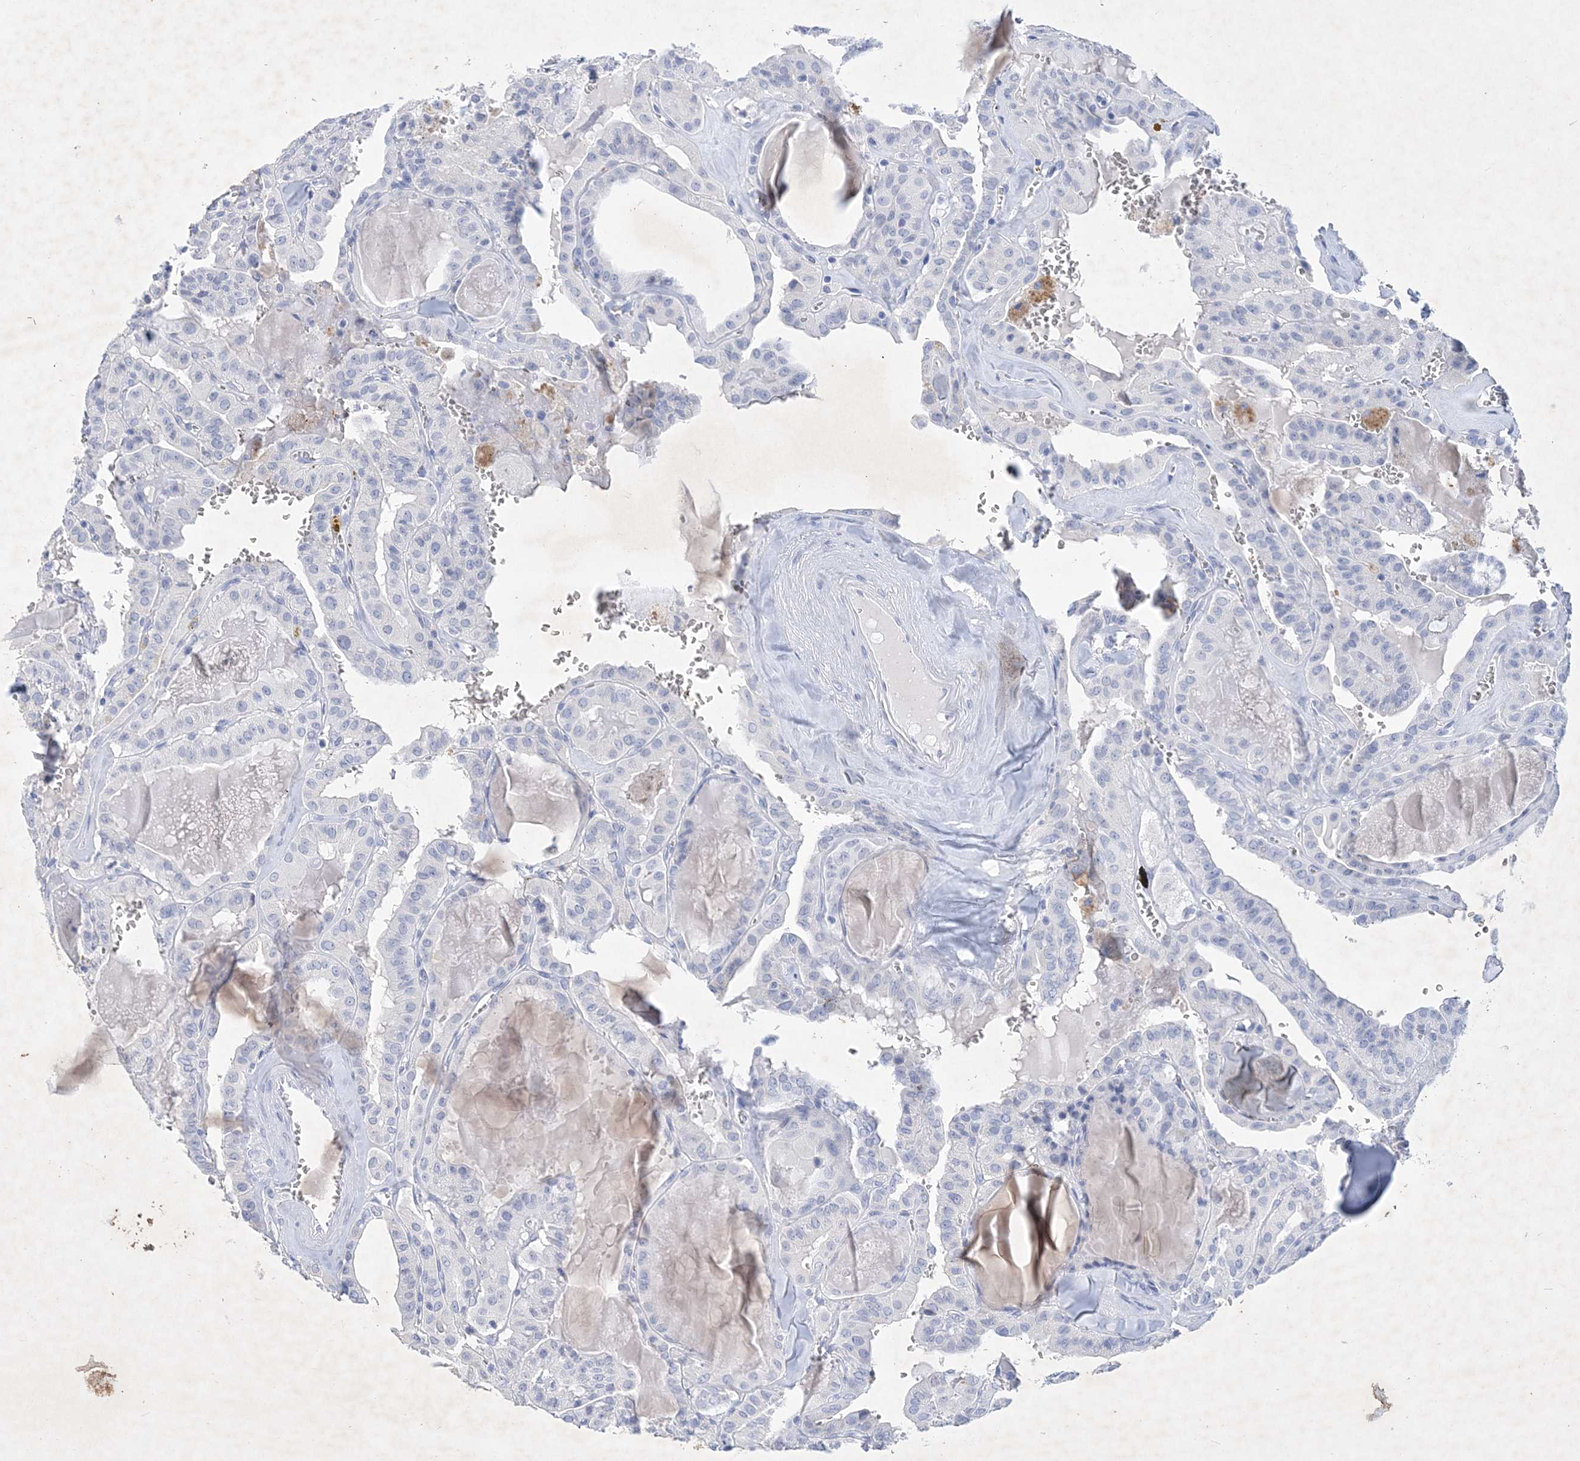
{"staining": {"intensity": "negative", "quantity": "none", "location": "none"}, "tissue": "thyroid cancer", "cell_type": "Tumor cells", "image_type": "cancer", "snomed": [{"axis": "morphology", "description": "Papillary adenocarcinoma, NOS"}, {"axis": "topography", "description": "Thyroid gland"}], "caption": "Thyroid cancer (papillary adenocarcinoma) was stained to show a protein in brown. There is no significant positivity in tumor cells.", "gene": "COPS8", "patient": {"sex": "male", "age": 52}}